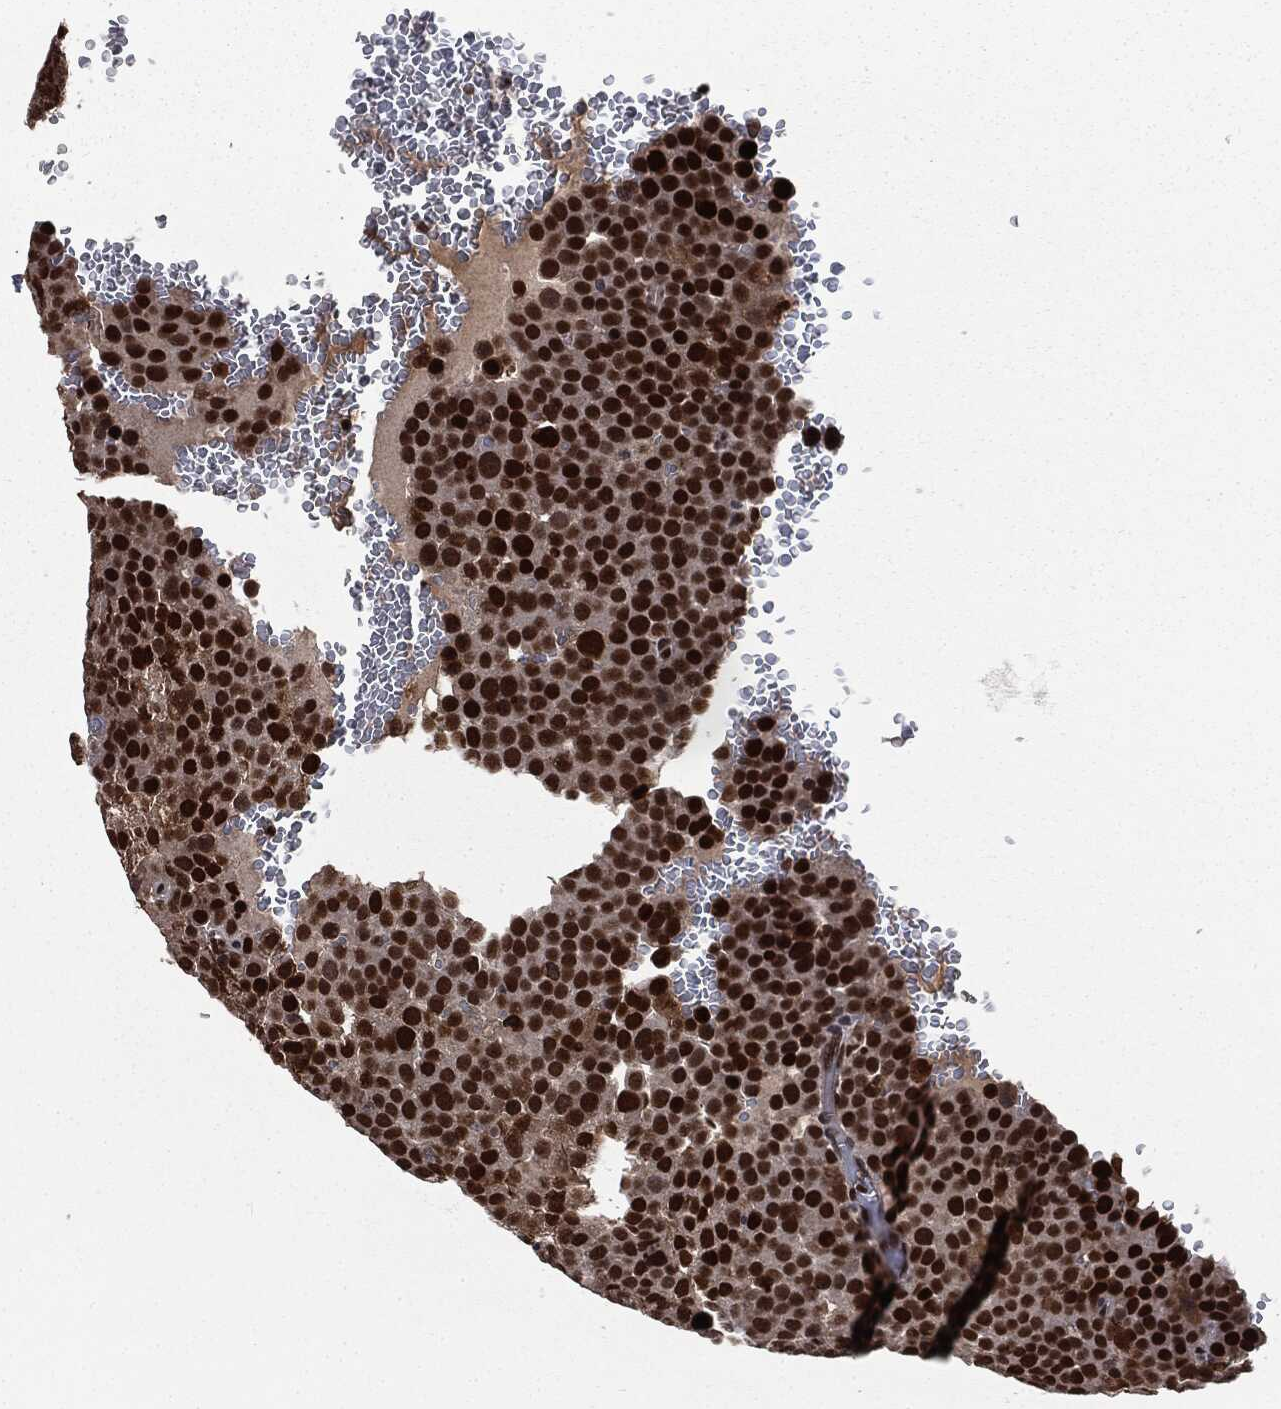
{"staining": {"intensity": "strong", "quantity": ">75%", "location": "nuclear"}, "tissue": "testis cancer", "cell_type": "Tumor cells", "image_type": "cancer", "snomed": [{"axis": "morphology", "description": "Seminoma, NOS"}, {"axis": "topography", "description": "Testis"}], "caption": "Human seminoma (testis) stained with a protein marker exhibits strong staining in tumor cells.", "gene": "DPH2", "patient": {"sex": "male", "age": 71}}